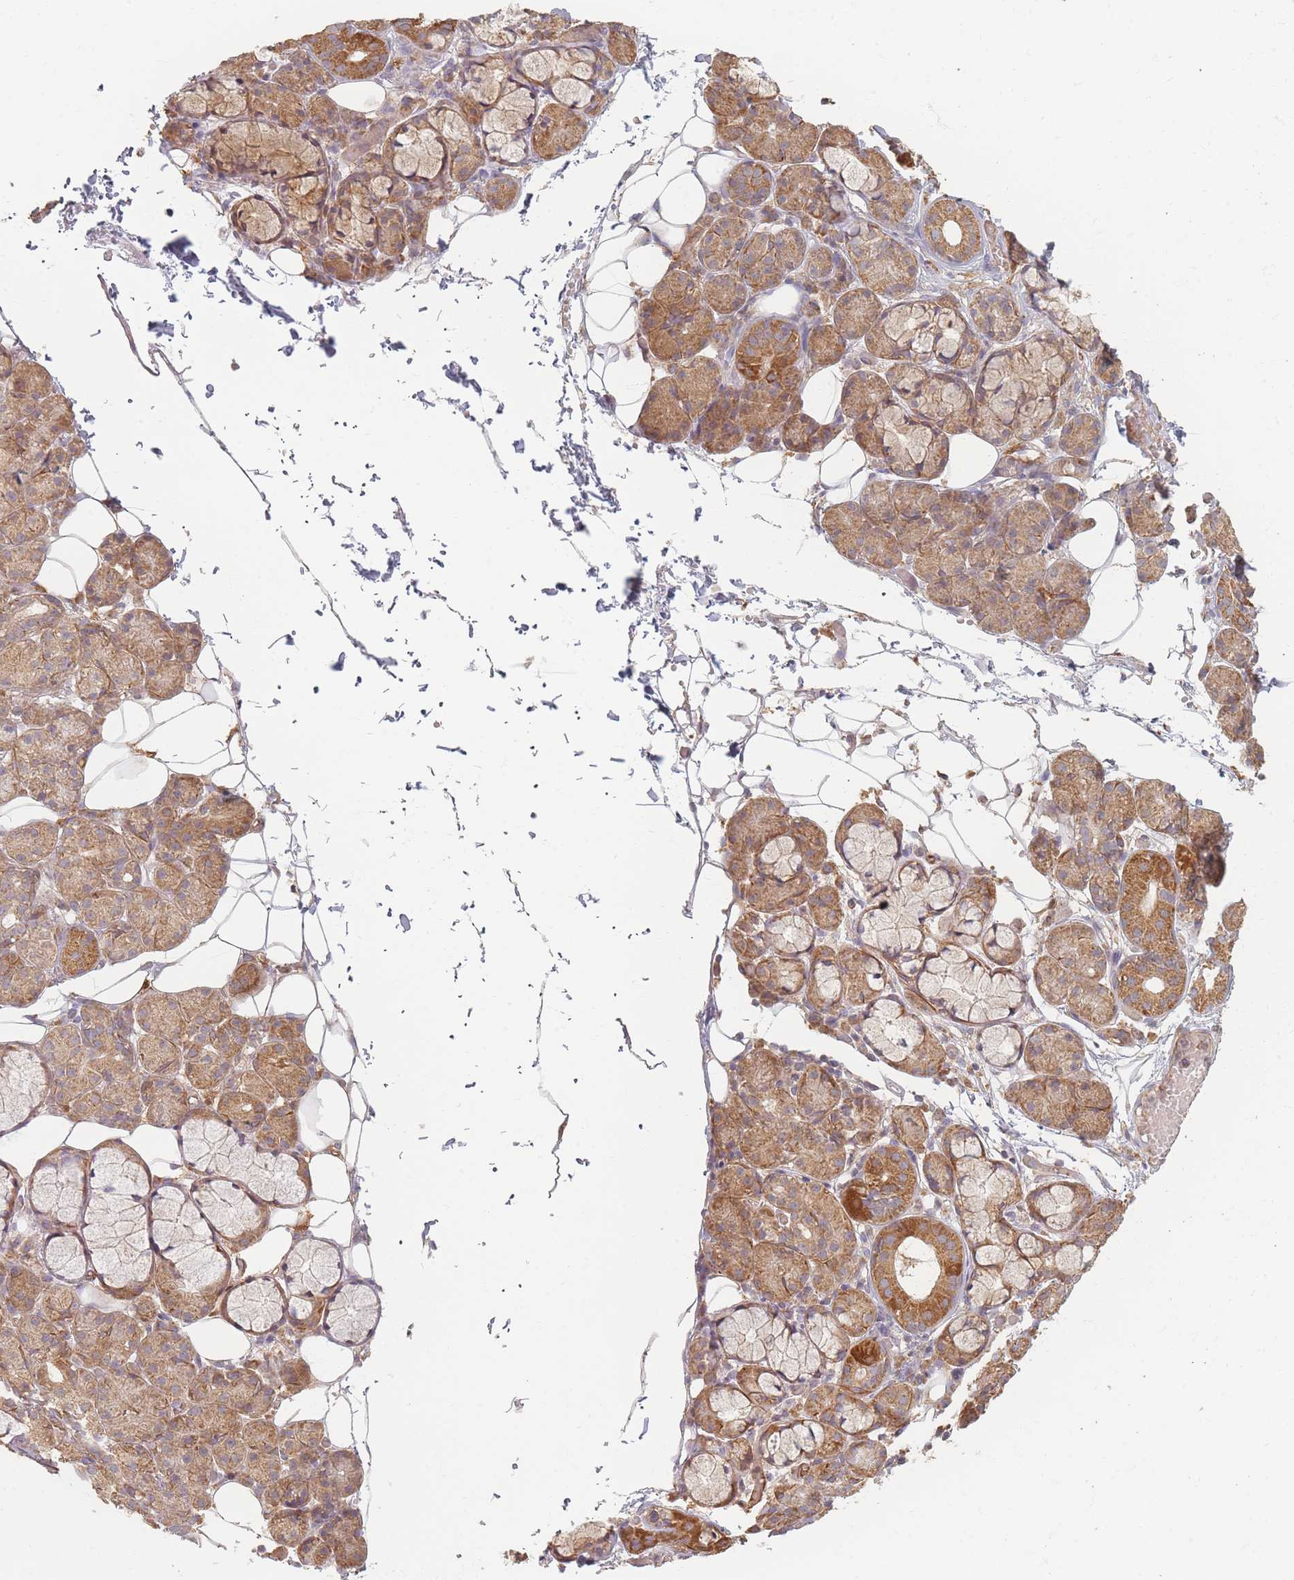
{"staining": {"intensity": "moderate", "quantity": "25%-75%", "location": "cytoplasmic/membranous"}, "tissue": "salivary gland", "cell_type": "Glandular cells", "image_type": "normal", "snomed": [{"axis": "morphology", "description": "Normal tissue, NOS"}, {"axis": "topography", "description": "Salivary gland"}], "caption": "Unremarkable salivary gland reveals moderate cytoplasmic/membranous staining in approximately 25%-75% of glandular cells.", "gene": "MRPS6", "patient": {"sex": "male", "age": 63}}